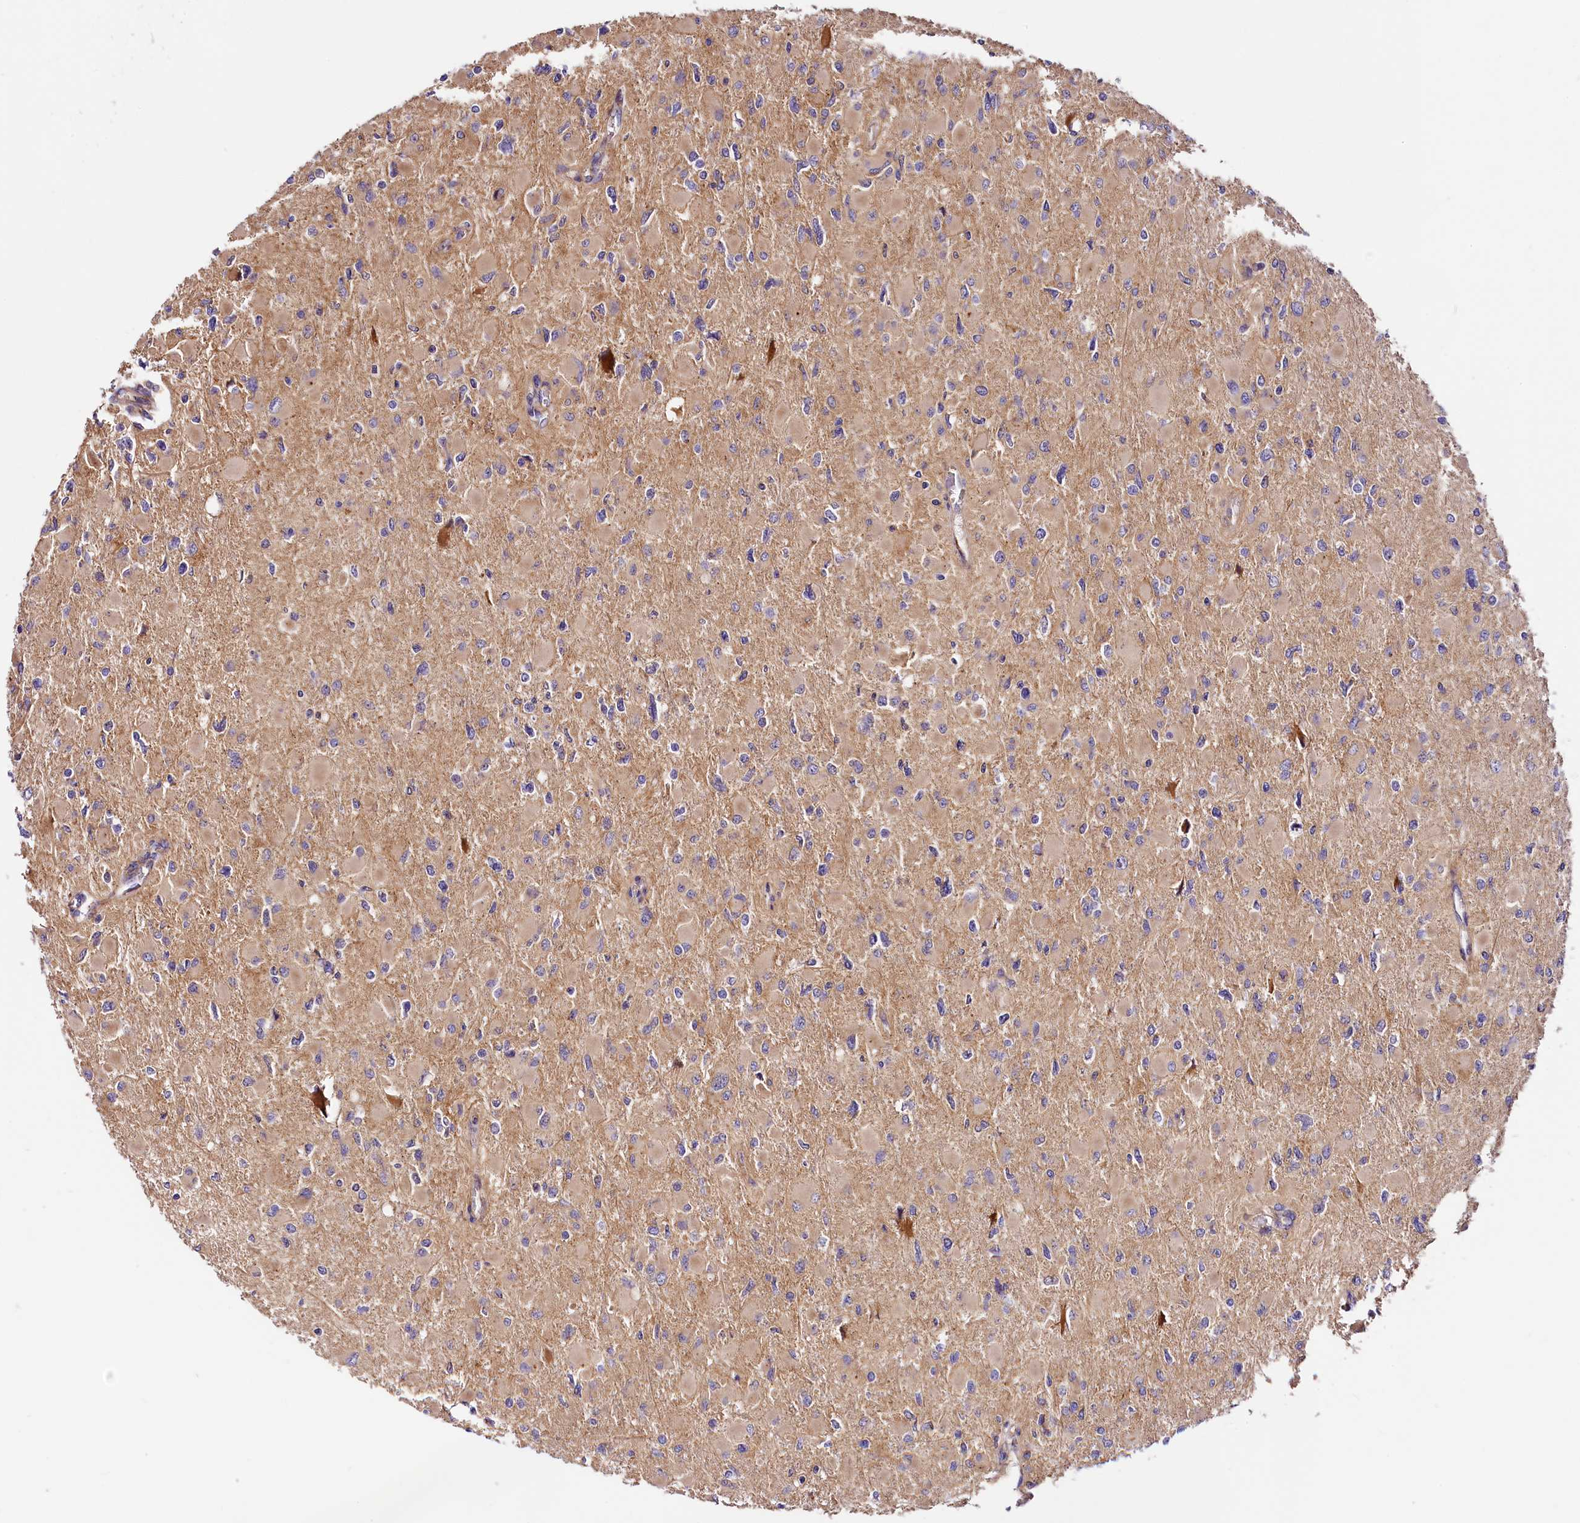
{"staining": {"intensity": "weak", "quantity": ">75%", "location": "cytoplasmic/membranous"}, "tissue": "glioma", "cell_type": "Tumor cells", "image_type": "cancer", "snomed": [{"axis": "morphology", "description": "Glioma, malignant, High grade"}, {"axis": "topography", "description": "Cerebral cortex"}], "caption": "Glioma tissue exhibits weak cytoplasmic/membranous positivity in approximately >75% of tumor cells, visualized by immunohistochemistry.", "gene": "ARMC6", "patient": {"sex": "female", "age": 36}}